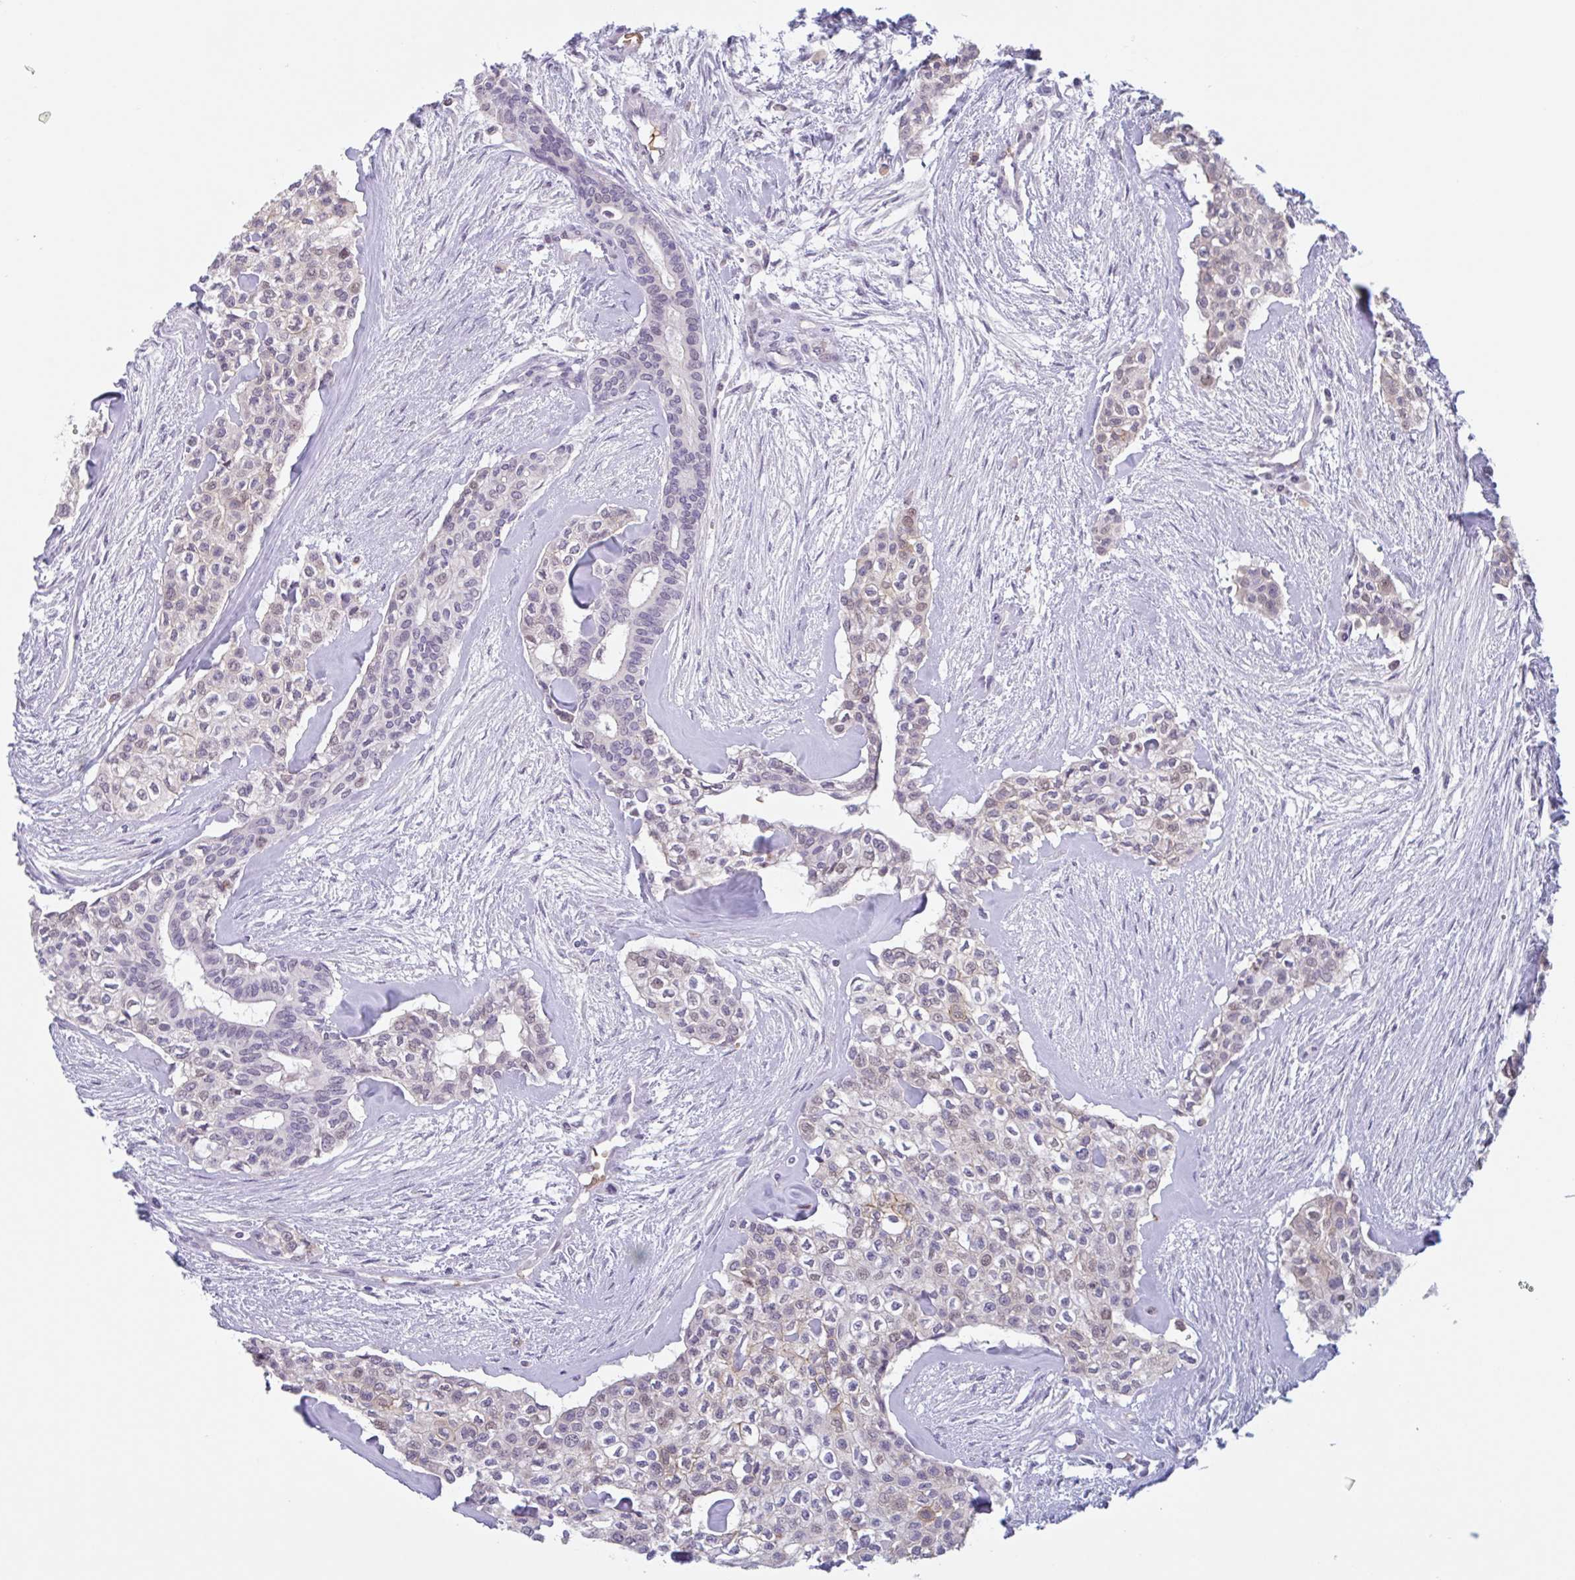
{"staining": {"intensity": "weak", "quantity": "25%-75%", "location": "nuclear"}, "tissue": "head and neck cancer", "cell_type": "Tumor cells", "image_type": "cancer", "snomed": [{"axis": "morphology", "description": "Adenocarcinoma, NOS"}, {"axis": "topography", "description": "Head-Neck"}], "caption": "This histopathology image shows immunohistochemistry (IHC) staining of adenocarcinoma (head and neck), with low weak nuclear staining in approximately 25%-75% of tumor cells.", "gene": "RHAG", "patient": {"sex": "male", "age": 81}}